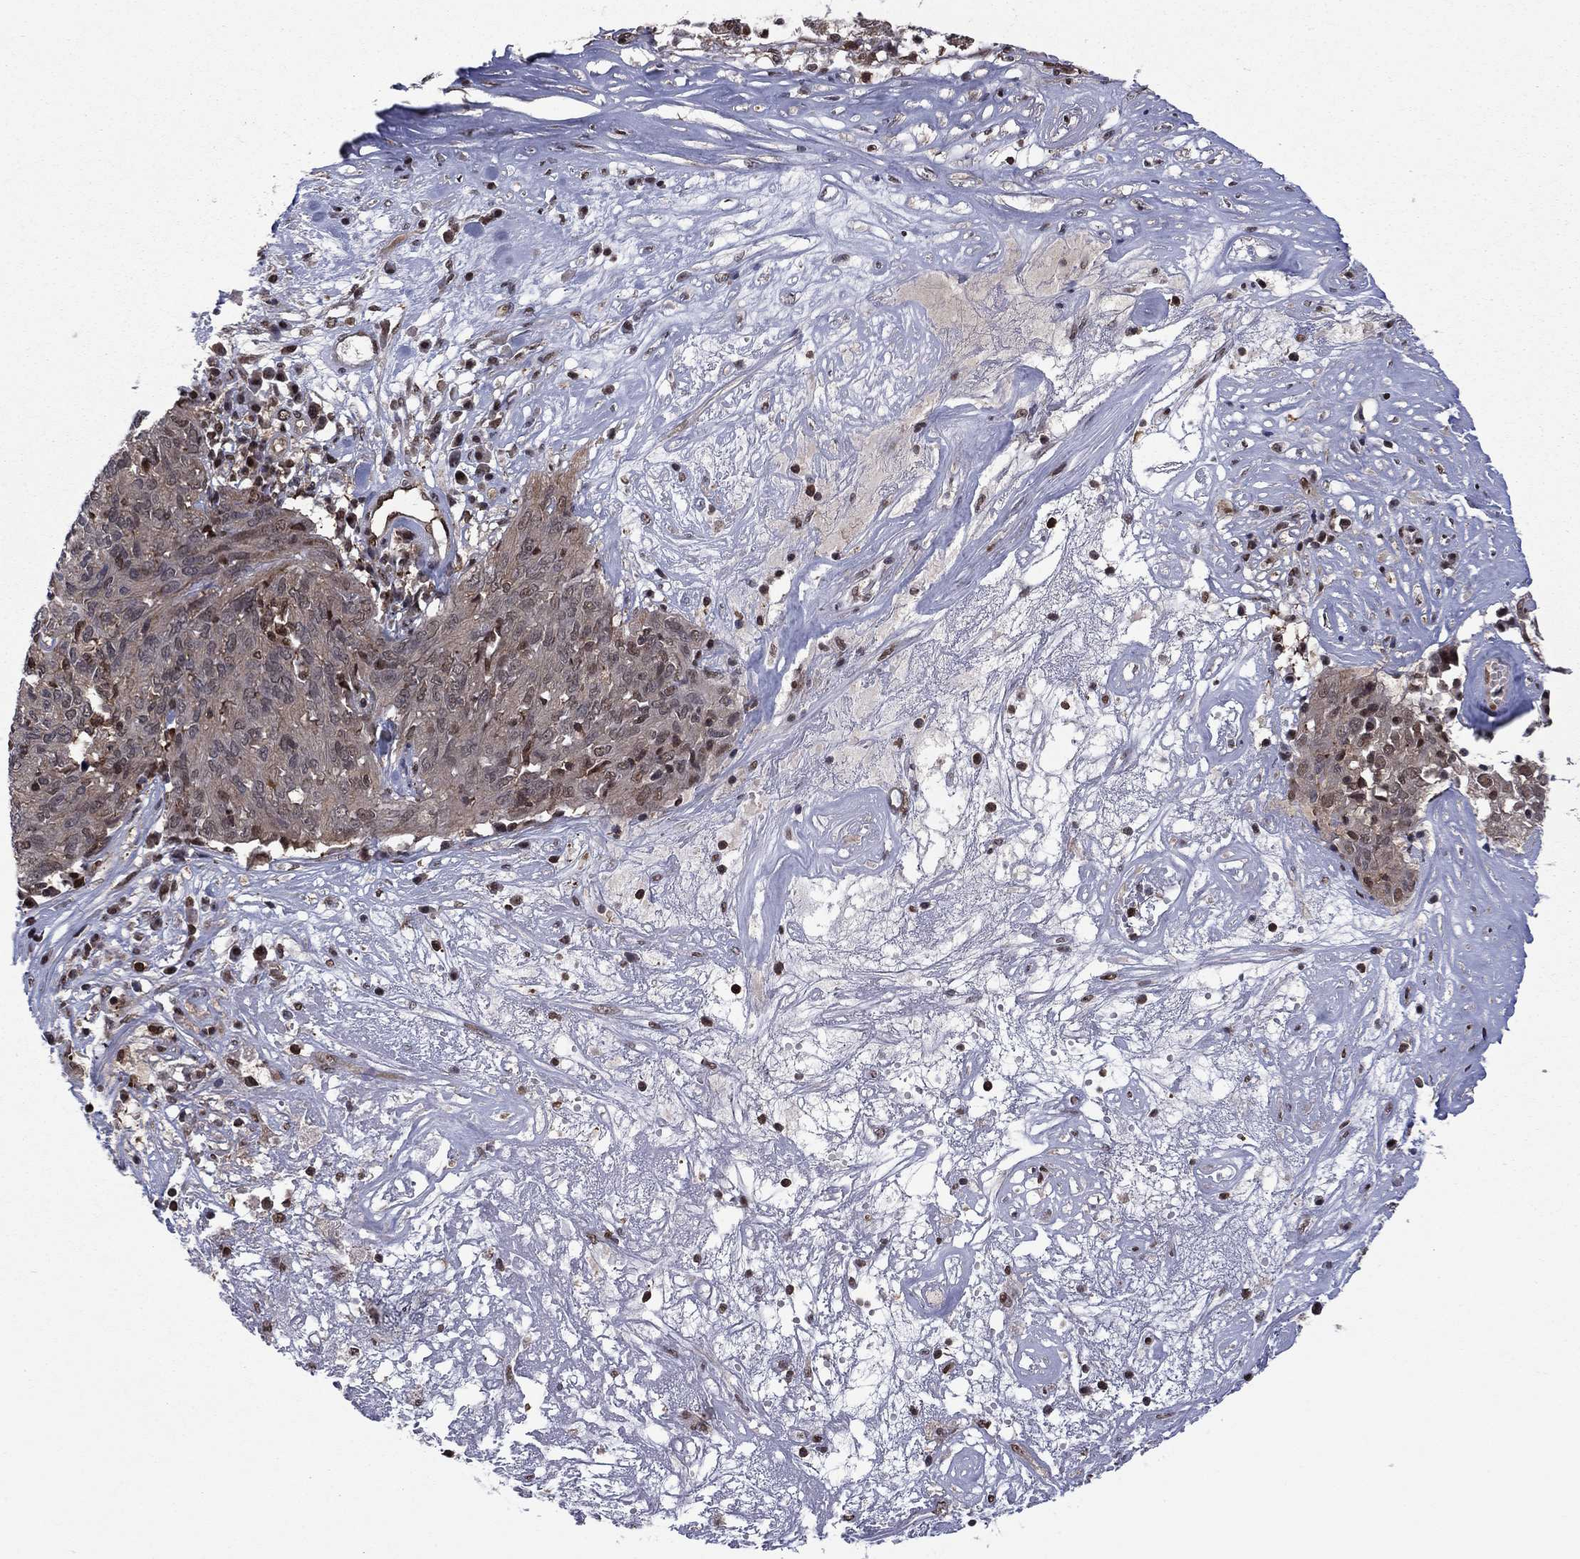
{"staining": {"intensity": "moderate", "quantity": "<25%", "location": "cytoplasmic/membranous,nuclear"}, "tissue": "ovarian cancer", "cell_type": "Tumor cells", "image_type": "cancer", "snomed": [{"axis": "morphology", "description": "Carcinoma, endometroid"}, {"axis": "topography", "description": "Ovary"}], "caption": "Immunohistochemistry (IHC) image of endometroid carcinoma (ovarian) stained for a protein (brown), which demonstrates low levels of moderate cytoplasmic/membranous and nuclear expression in approximately <25% of tumor cells.", "gene": "PSMD2", "patient": {"sex": "female", "age": 50}}